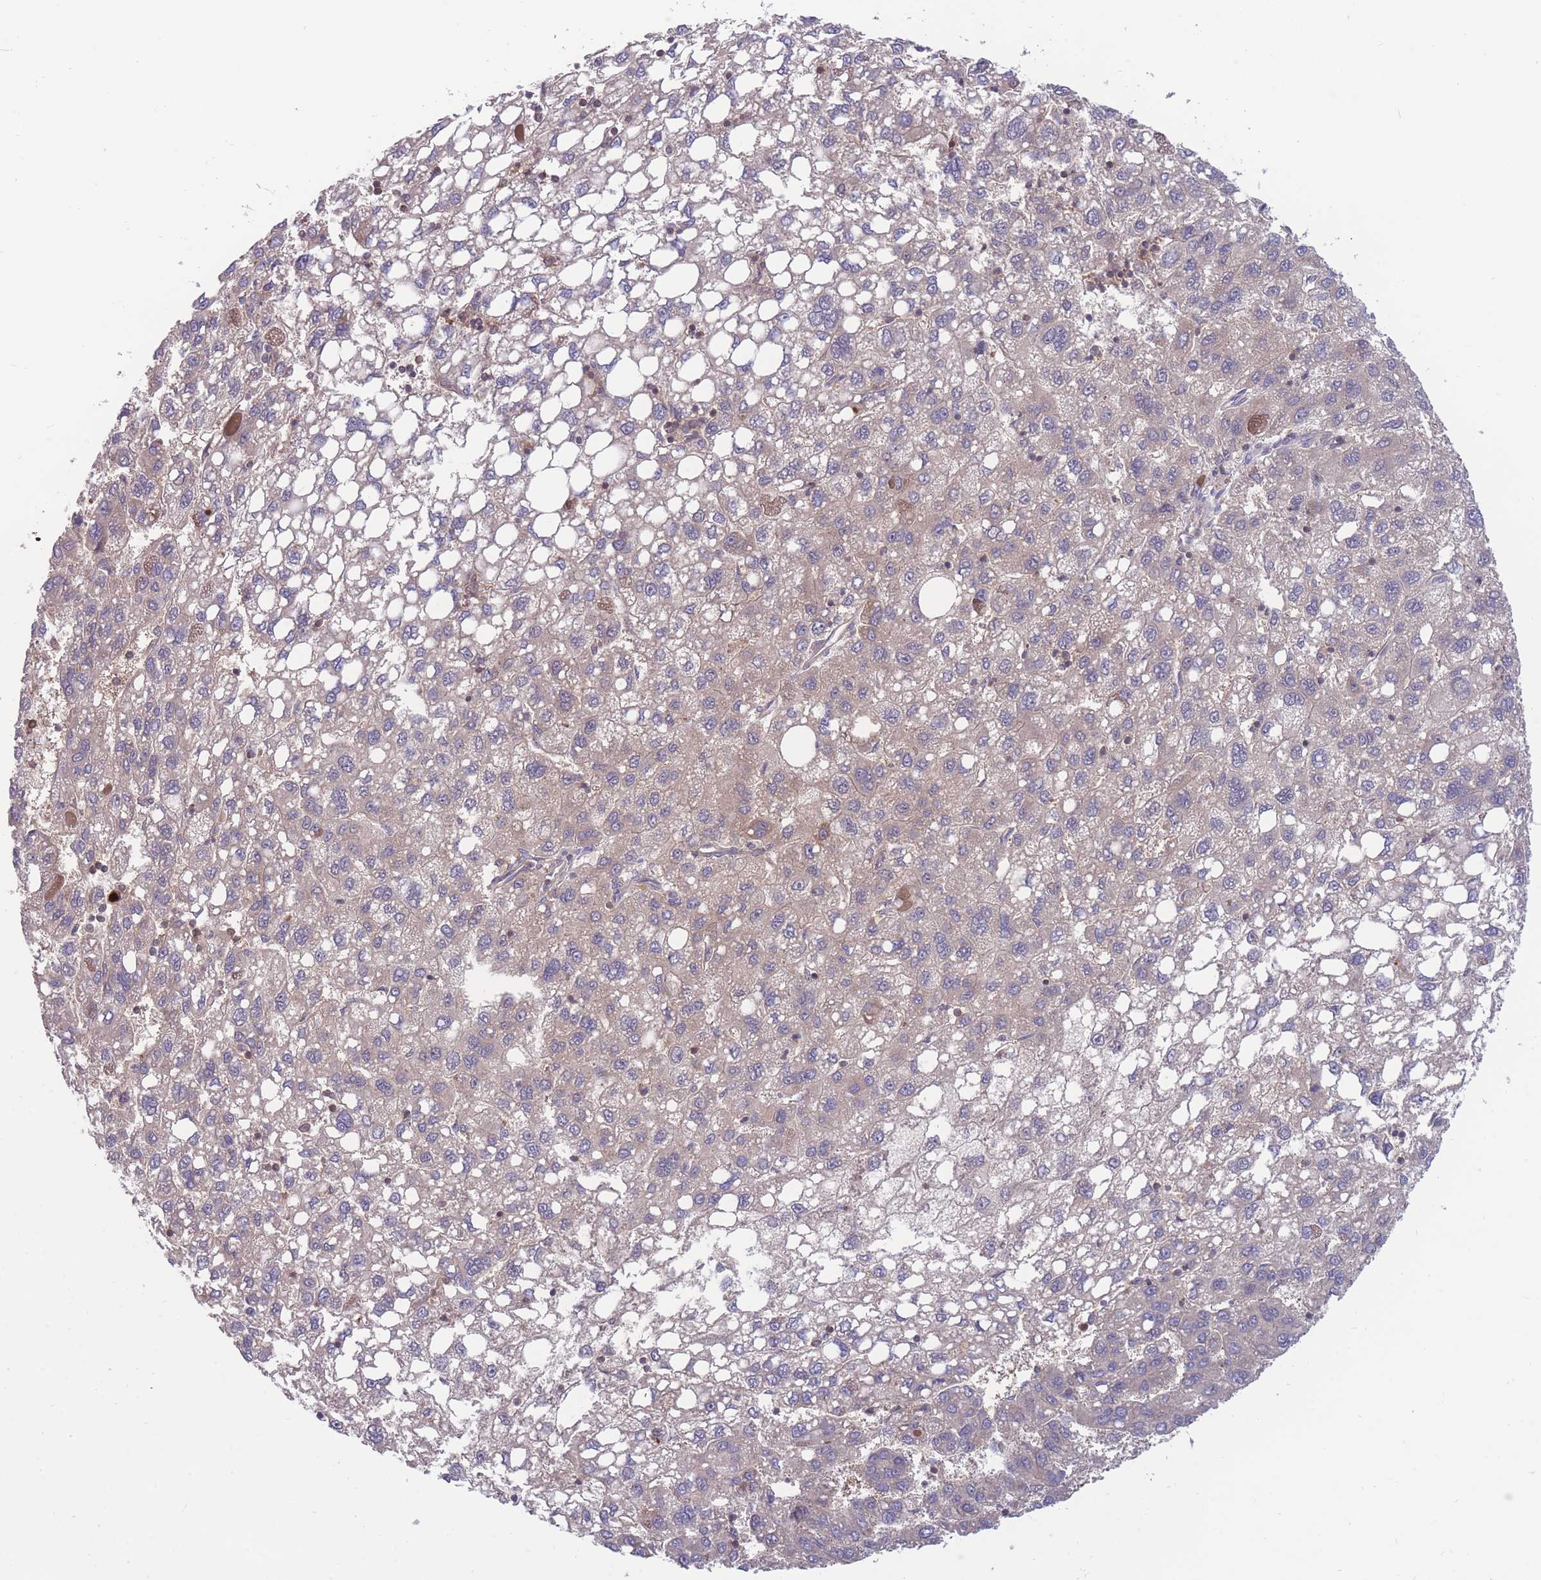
{"staining": {"intensity": "weak", "quantity": ">75%", "location": "cytoplasmic/membranous"}, "tissue": "liver cancer", "cell_type": "Tumor cells", "image_type": "cancer", "snomed": [{"axis": "morphology", "description": "Carcinoma, Hepatocellular, NOS"}, {"axis": "topography", "description": "Liver"}], "caption": "Human hepatocellular carcinoma (liver) stained with a protein marker demonstrates weak staining in tumor cells.", "gene": "UBE2N", "patient": {"sex": "female", "age": 82}}